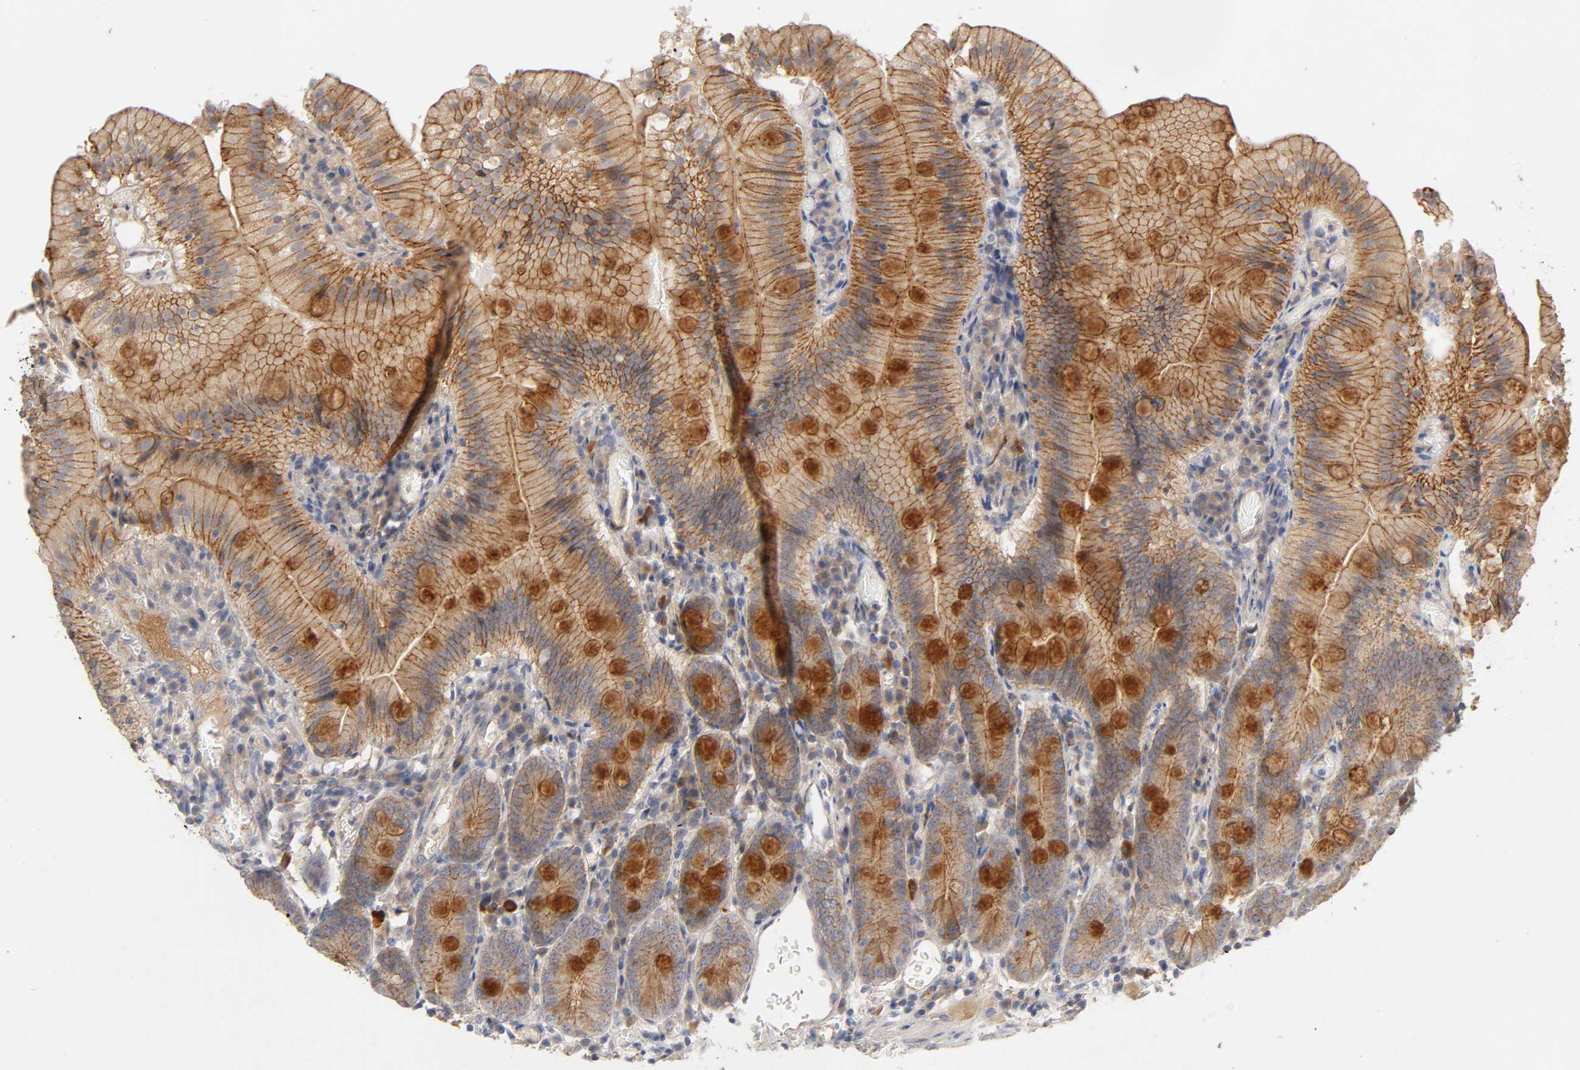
{"staining": {"intensity": "strong", "quantity": ">75%", "location": "cytoplasmic/membranous"}, "tissue": "small intestine", "cell_type": "Glandular cells", "image_type": "normal", "snomed": [{"axis": "morphology", "description": "Normal tissue, NOS"}, {"axis": "topography", "description": "Small intestine"}], "caption": "Immunohistochemistry (IHC) (DAB (3,3'-diaminobenzidine)) staining of unremarkable human small intestine exhibits strong cytoplasmic/membranous protein staining in approximately >75% of glandular cells. The staining is performed using DAB brown chromogen to label protein expression. The nuclei are counter-stained blue using hematoxylin.", "gene": "PDZD11", "patient": {"sex": "male", "age": 71}}